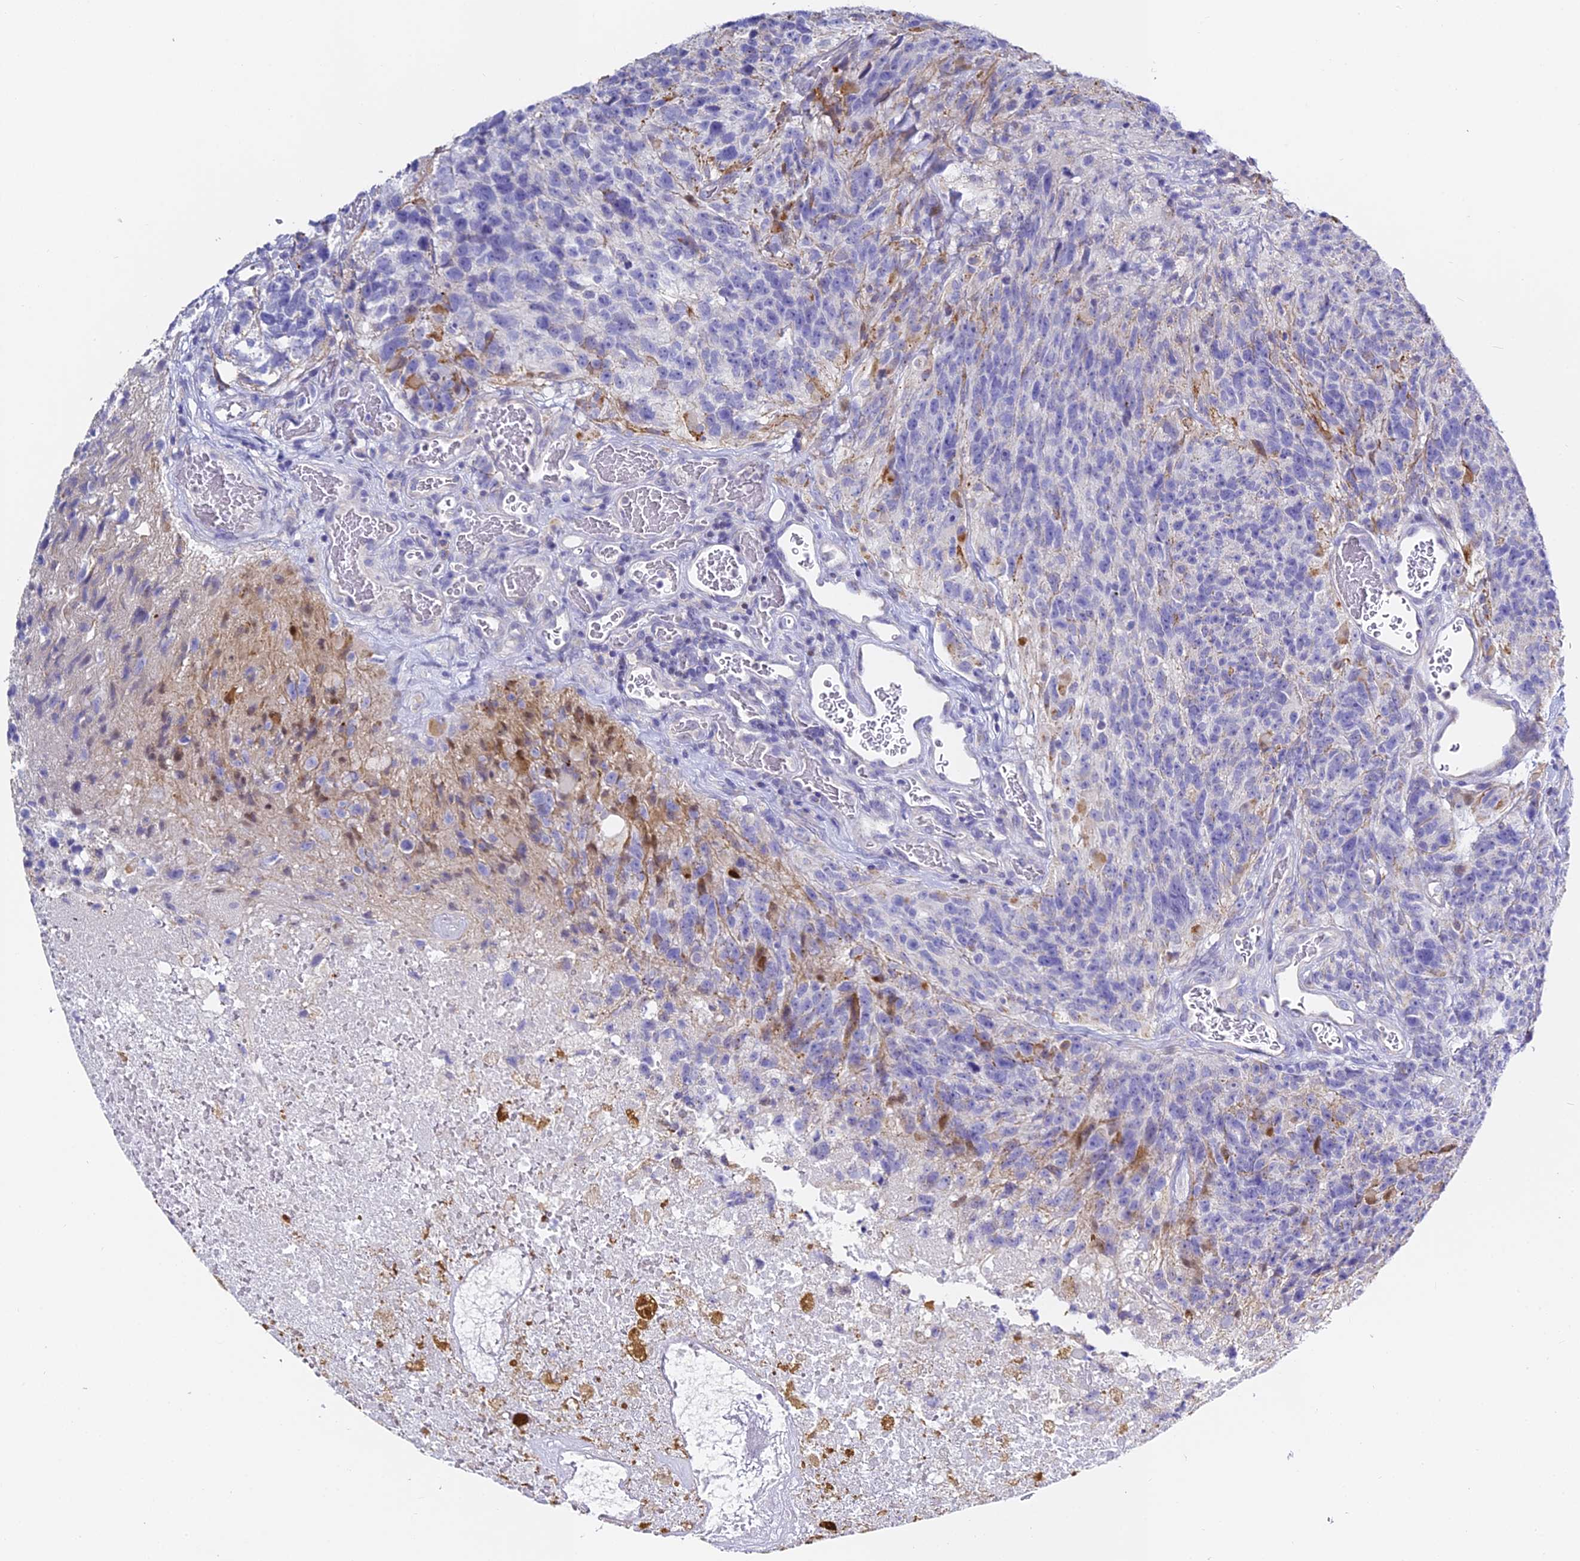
{"staining": {"intensity": "negative", "quantity": "none", "location": "none"}, "tissue": "glioma", "cell_type": "Tumor cells", "image_type": "cancer", "snomed": [{"axis": "morphology", "description": "Glioma, malignant, High grade"}, {"axis": "topography", "description": "Brain"}], "caption": "Immunohistochemistry histopathology image of human malignant glioma (high-grade) stained for a protein (brown), which displays no staining in tumor cells. The staining was performed using DAB (3,3'-diaminobenzidine) to visualize the protein expression in brown, while the nuclei were stained in blue with hematoxylin (Magnification: 20x).", "gene": "SERP1", "patient": {"sex": "male", "age": 76}}